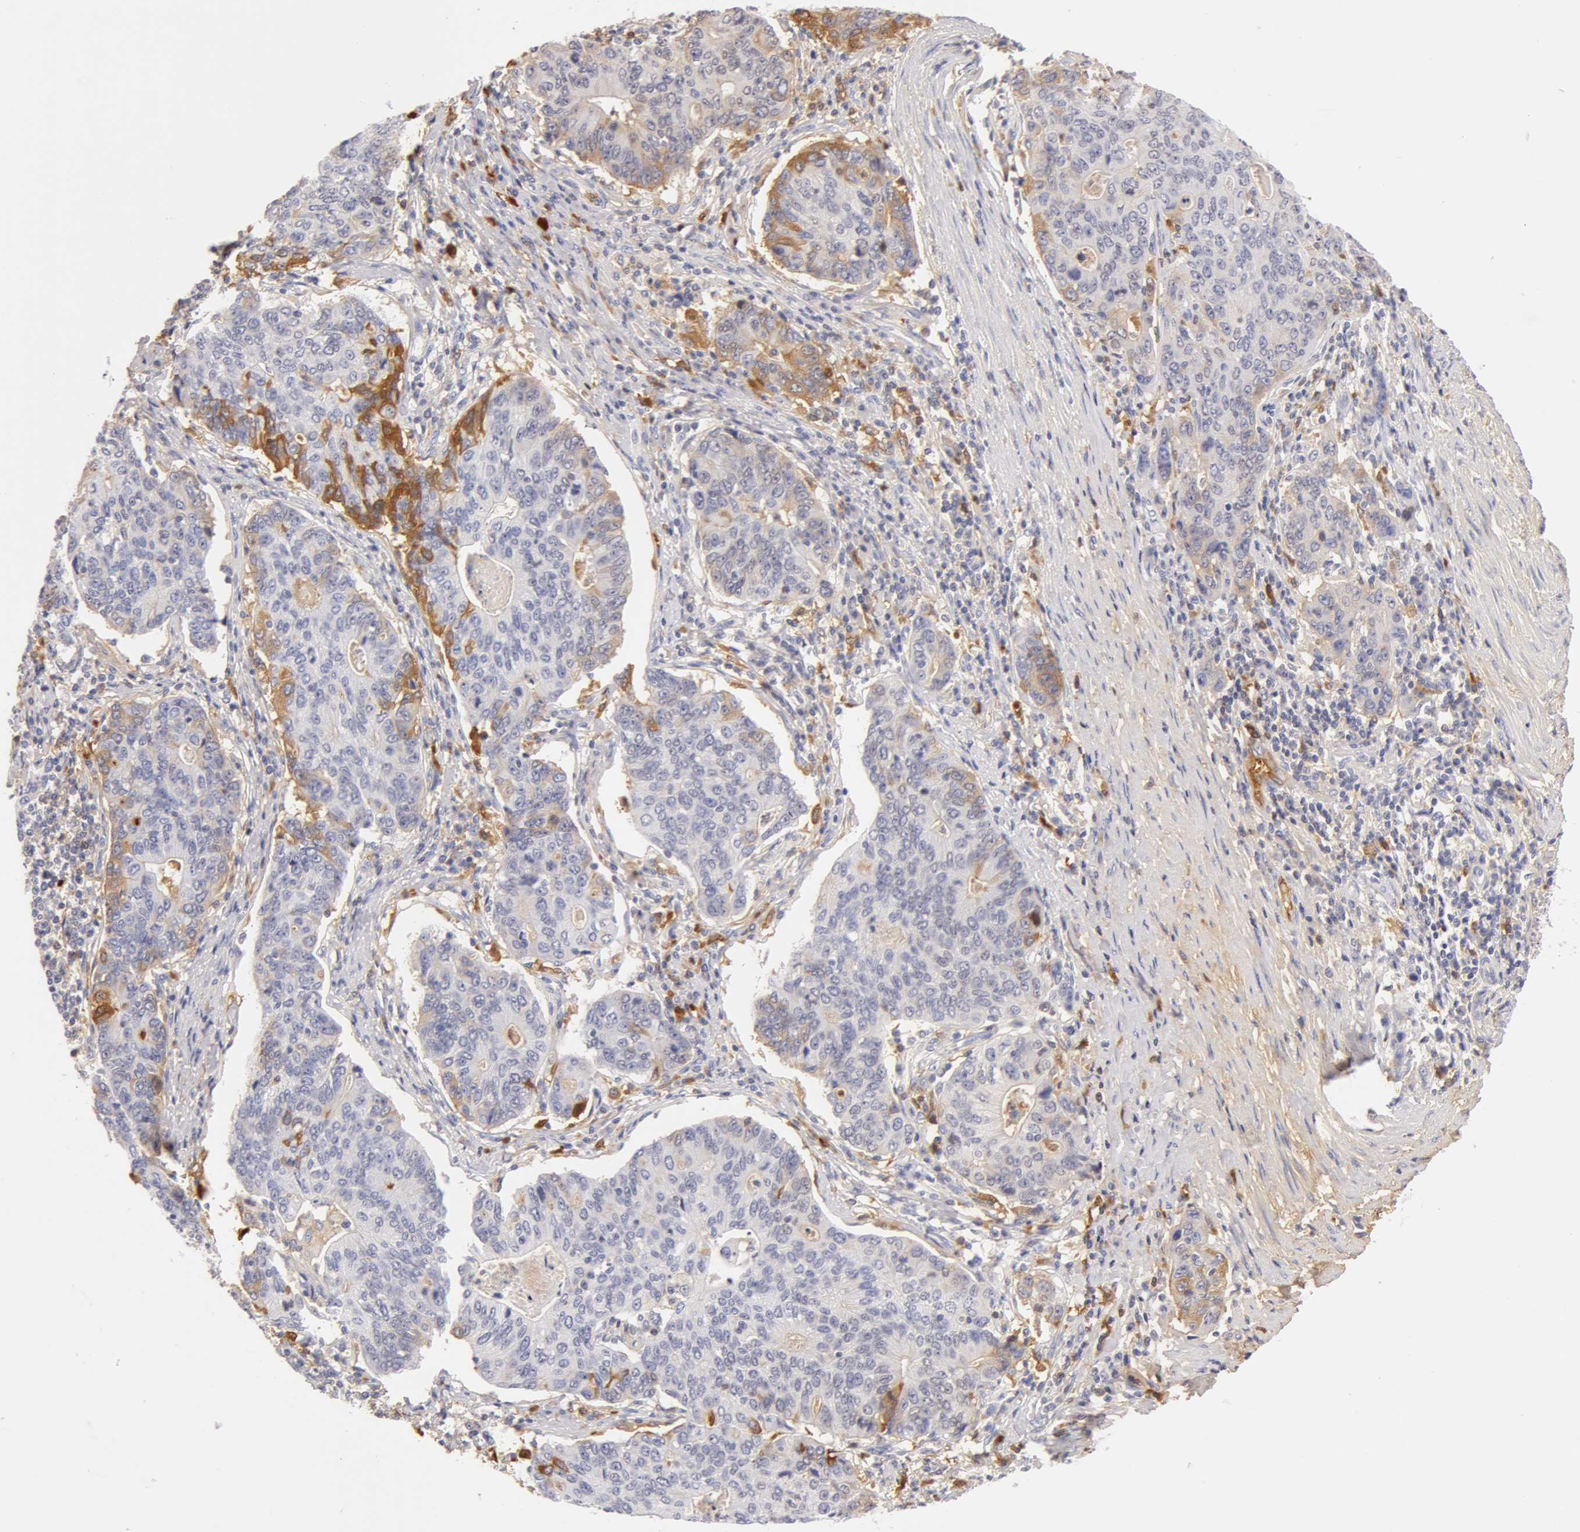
{"staining": {"intensity": "negative", "quantity": "none", "location": "none"}, "tissue": "stomach cancer", "cell_type": "Tumor cells", "image_type": "cancer", "snomed": [{"axis": "morphology", "description": "Adenocarcinoma, NOS"}, {"axis": "topography", "description": "Esophagus"}, {"axis": "topography", "description": "Stomach"}], "caption": "Immunohistochemistry of human stomach cancer (adenocarcinoma) reveals no staining in tumor cells. (DAB immunohistochemistry (IHC) visualized using brightfield microscopy, high magnification).", "gene": "AHSG", "patient": {"sex": "male", "age": 74}}